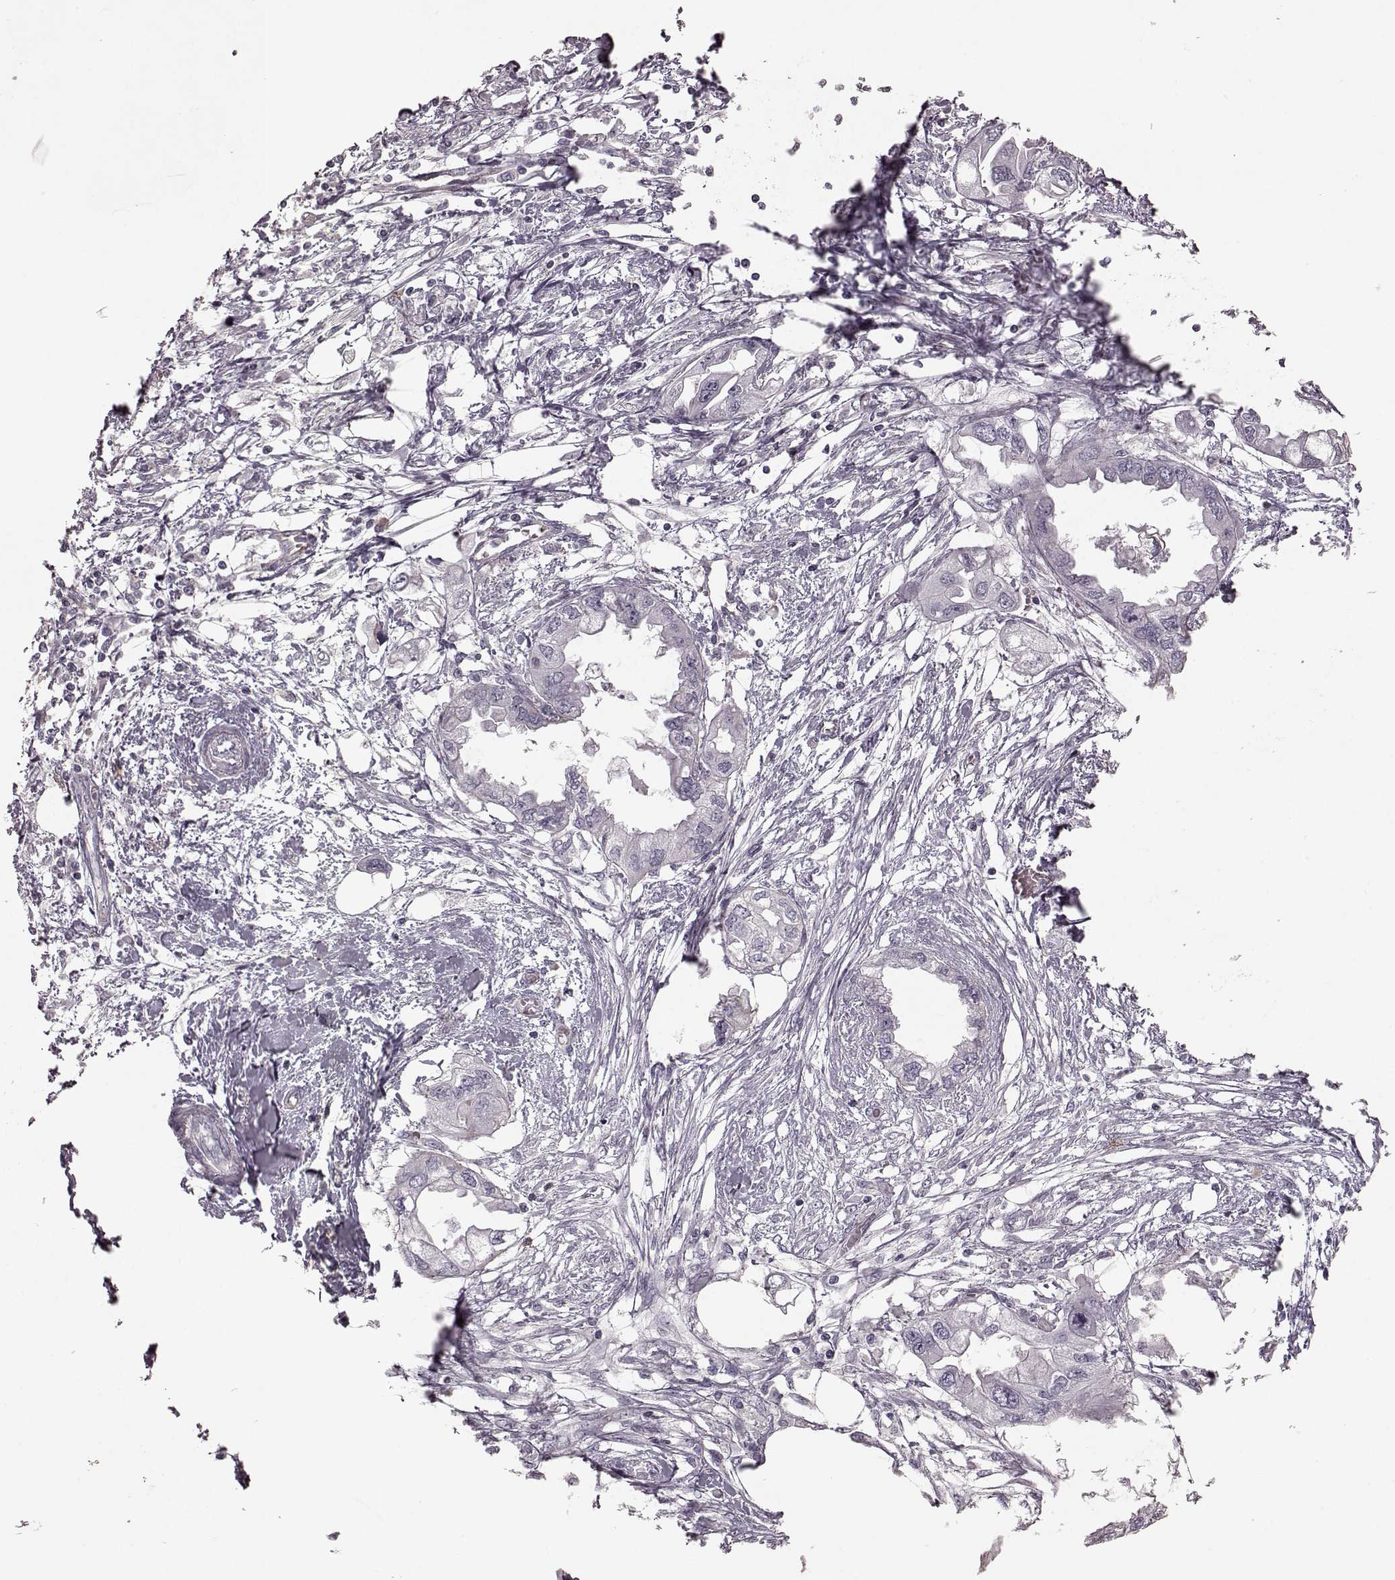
{"staining": {"intensity": "negative", "quantity": "none", "location": "none"}, "tissue": "endometrial cancer", "cell_type": "Tumor cells", "image_type": "cancer", "snomed": [{"axis": "morphology", "description": "Adenocarcinoma, NOS"}, {"axis": "morphology", "description": "Adenocarcinoma, metastatic, NOS"}, {"axis": "topography", "description": "Adipose tissue"}, {"axis": "topography", "description": "Endometrium"}], "caption": "There is no significant expression in tumor cells of endometrial cancer (adenocarcinoma).", "gene": "PDCD1", "patient": {"sex": "female", "age": 67}}